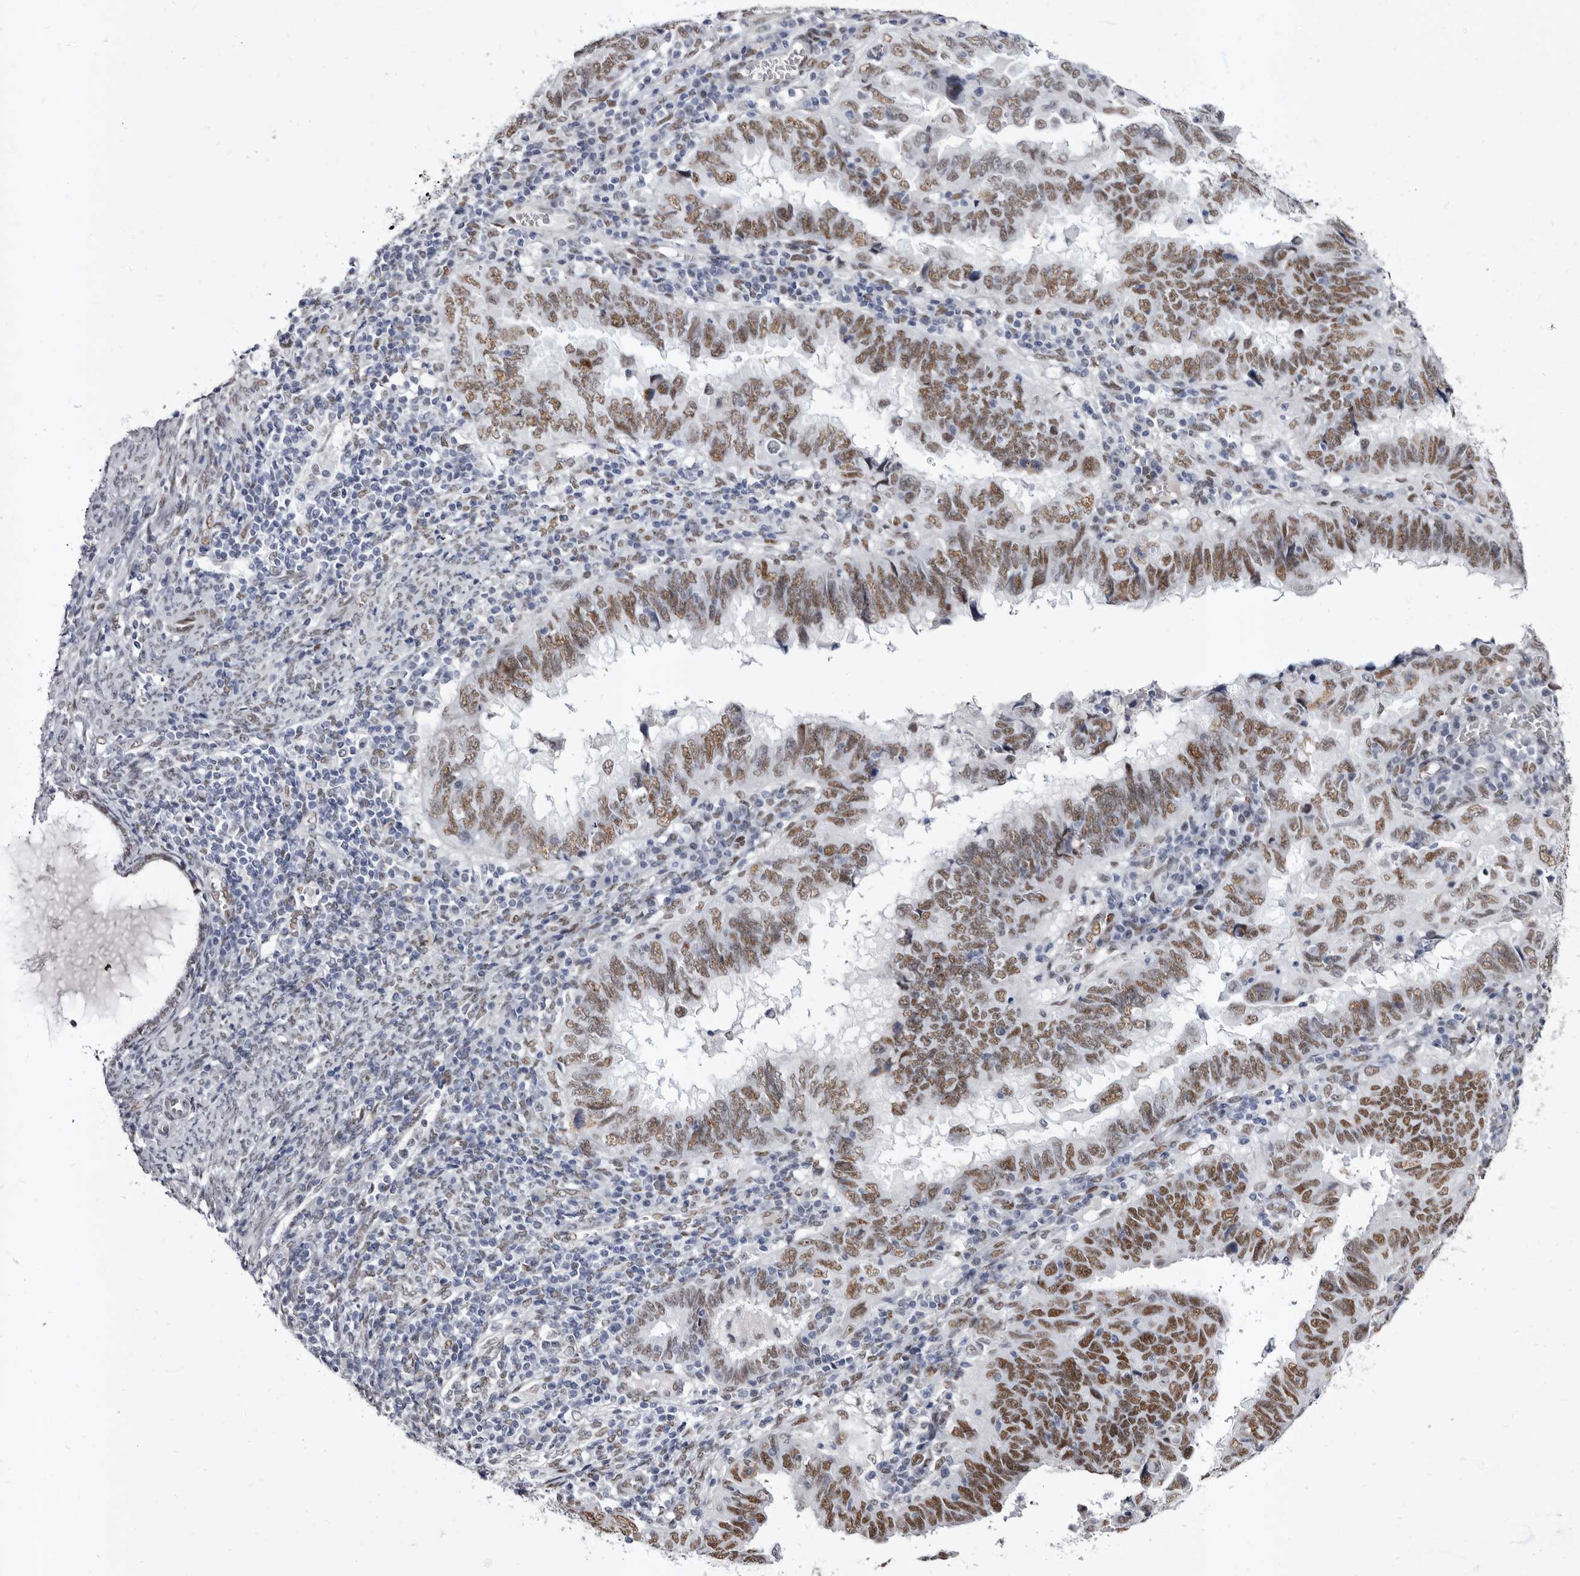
{"staining": {"intensity": "moderate", "quantity": ">75%", "location": "nuclear"}, "tissue": "endometrial cancer", "cell_type": "Tumor cells", "image_type": "cancer", "snomed": [{"axis": "morphology", "description": "Adenocarcinoma, NOS"}, {"axis": "topography", "description": "Uterus"}], "caption": "Adenocarcinoma (endometrial) stained with DAB (3,3'-diaminobenzidine) IHC demonstrates medium levels of moderate nuclear expression in approximately >75% of tumor cells. (IHC, brightfield microscopy, high magnification).", "gene": "ZNF326", "patient": {"sex": "female", "age": 77}}